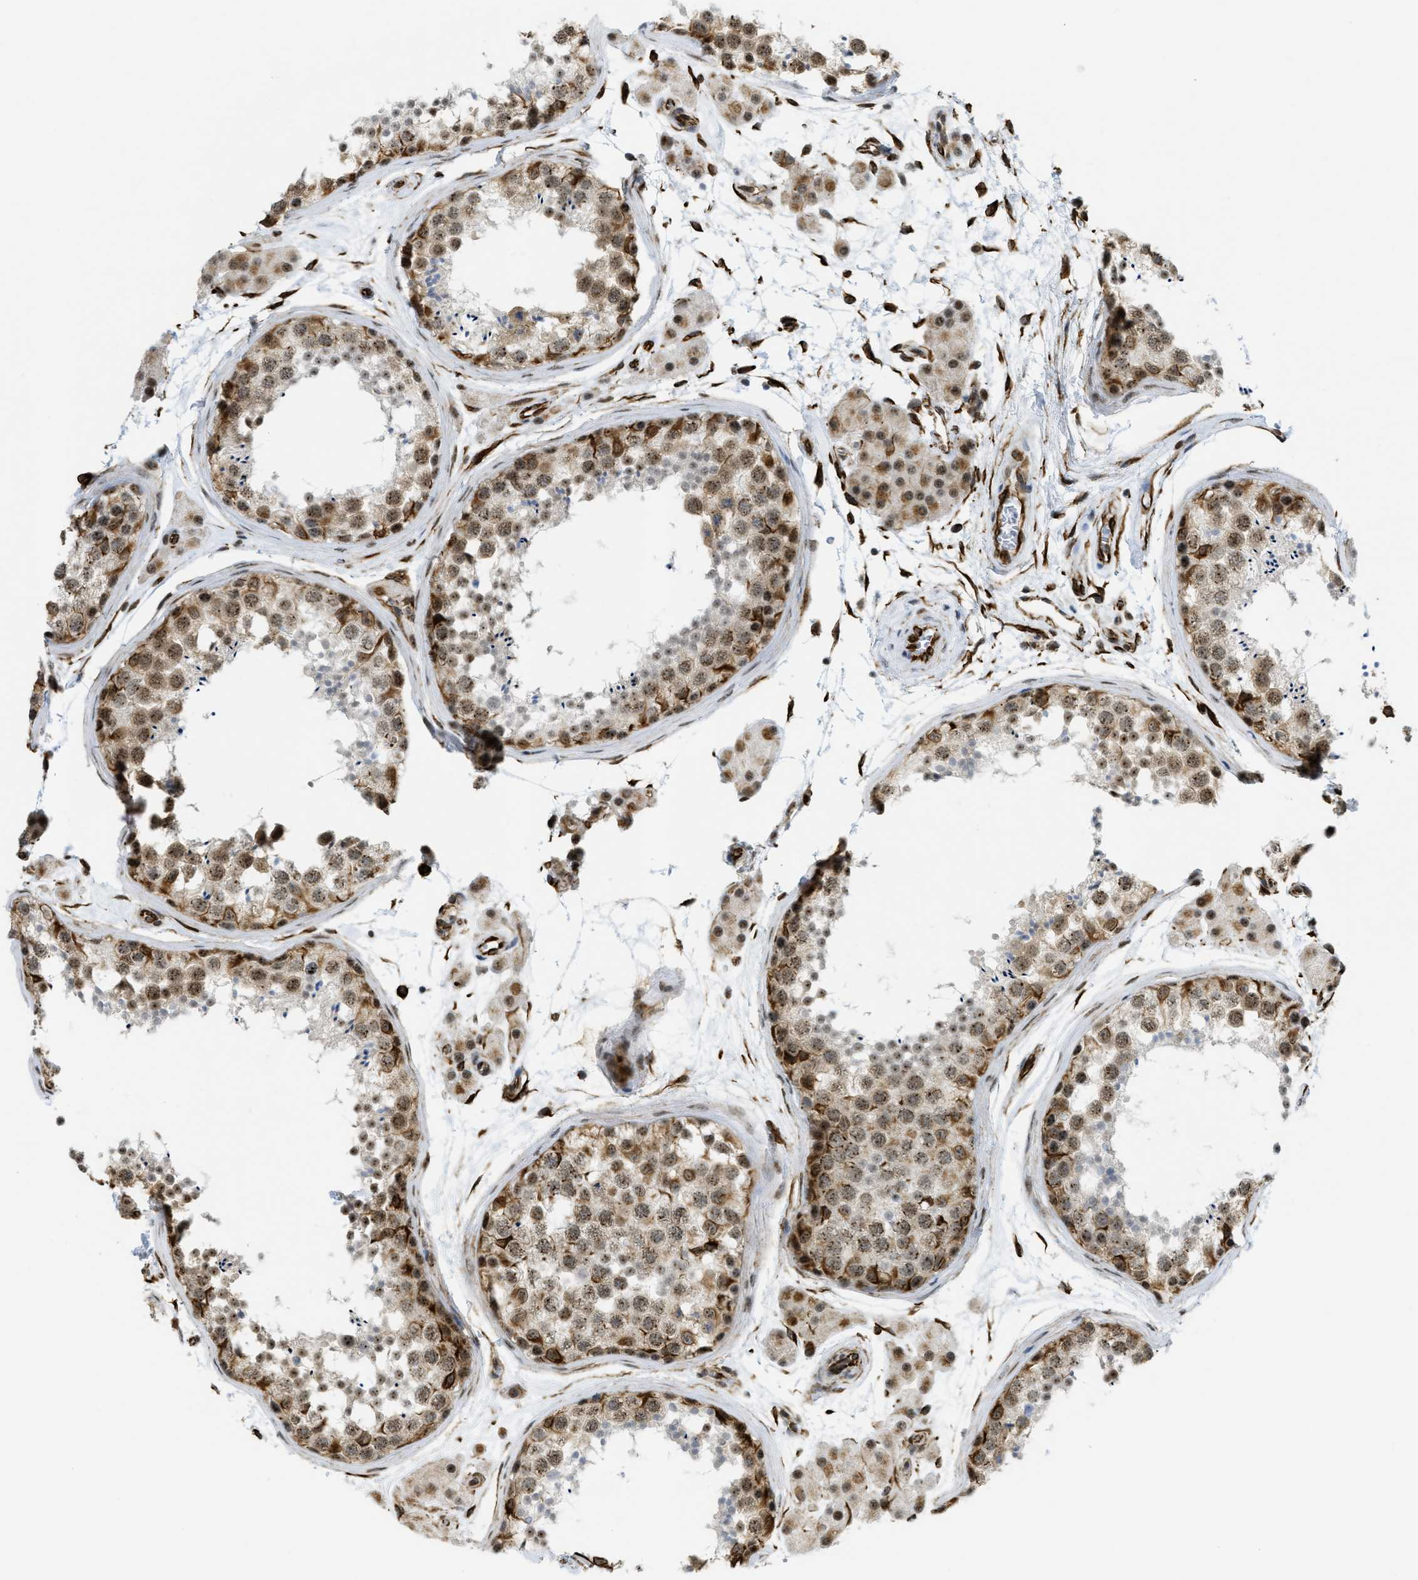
{"staining": {"intensity": "moderate", "quantity": "25%-75%", "location": "cytoplasmic/membranous,nuclear"}, "tissue": "testis", "cell_type": "Cells in seminiferous ducts", "image_type": "normal", "snomed": [{"axis": "morphology", "description": "Normal tissue, NOS"}, {"axis": "topography", "description": "Testis"}], "caption": "Immunohistochemical staining of benign human testis displays 25%-75% levels of moderate cytoplasmic/membranous,nuclear protein expression in about 25%-75% of cells in seminiferous ducts. Nuclei are stained in blue.", "gene": "LRRC8B", "patient": {"sex": "male", "age": 56}}